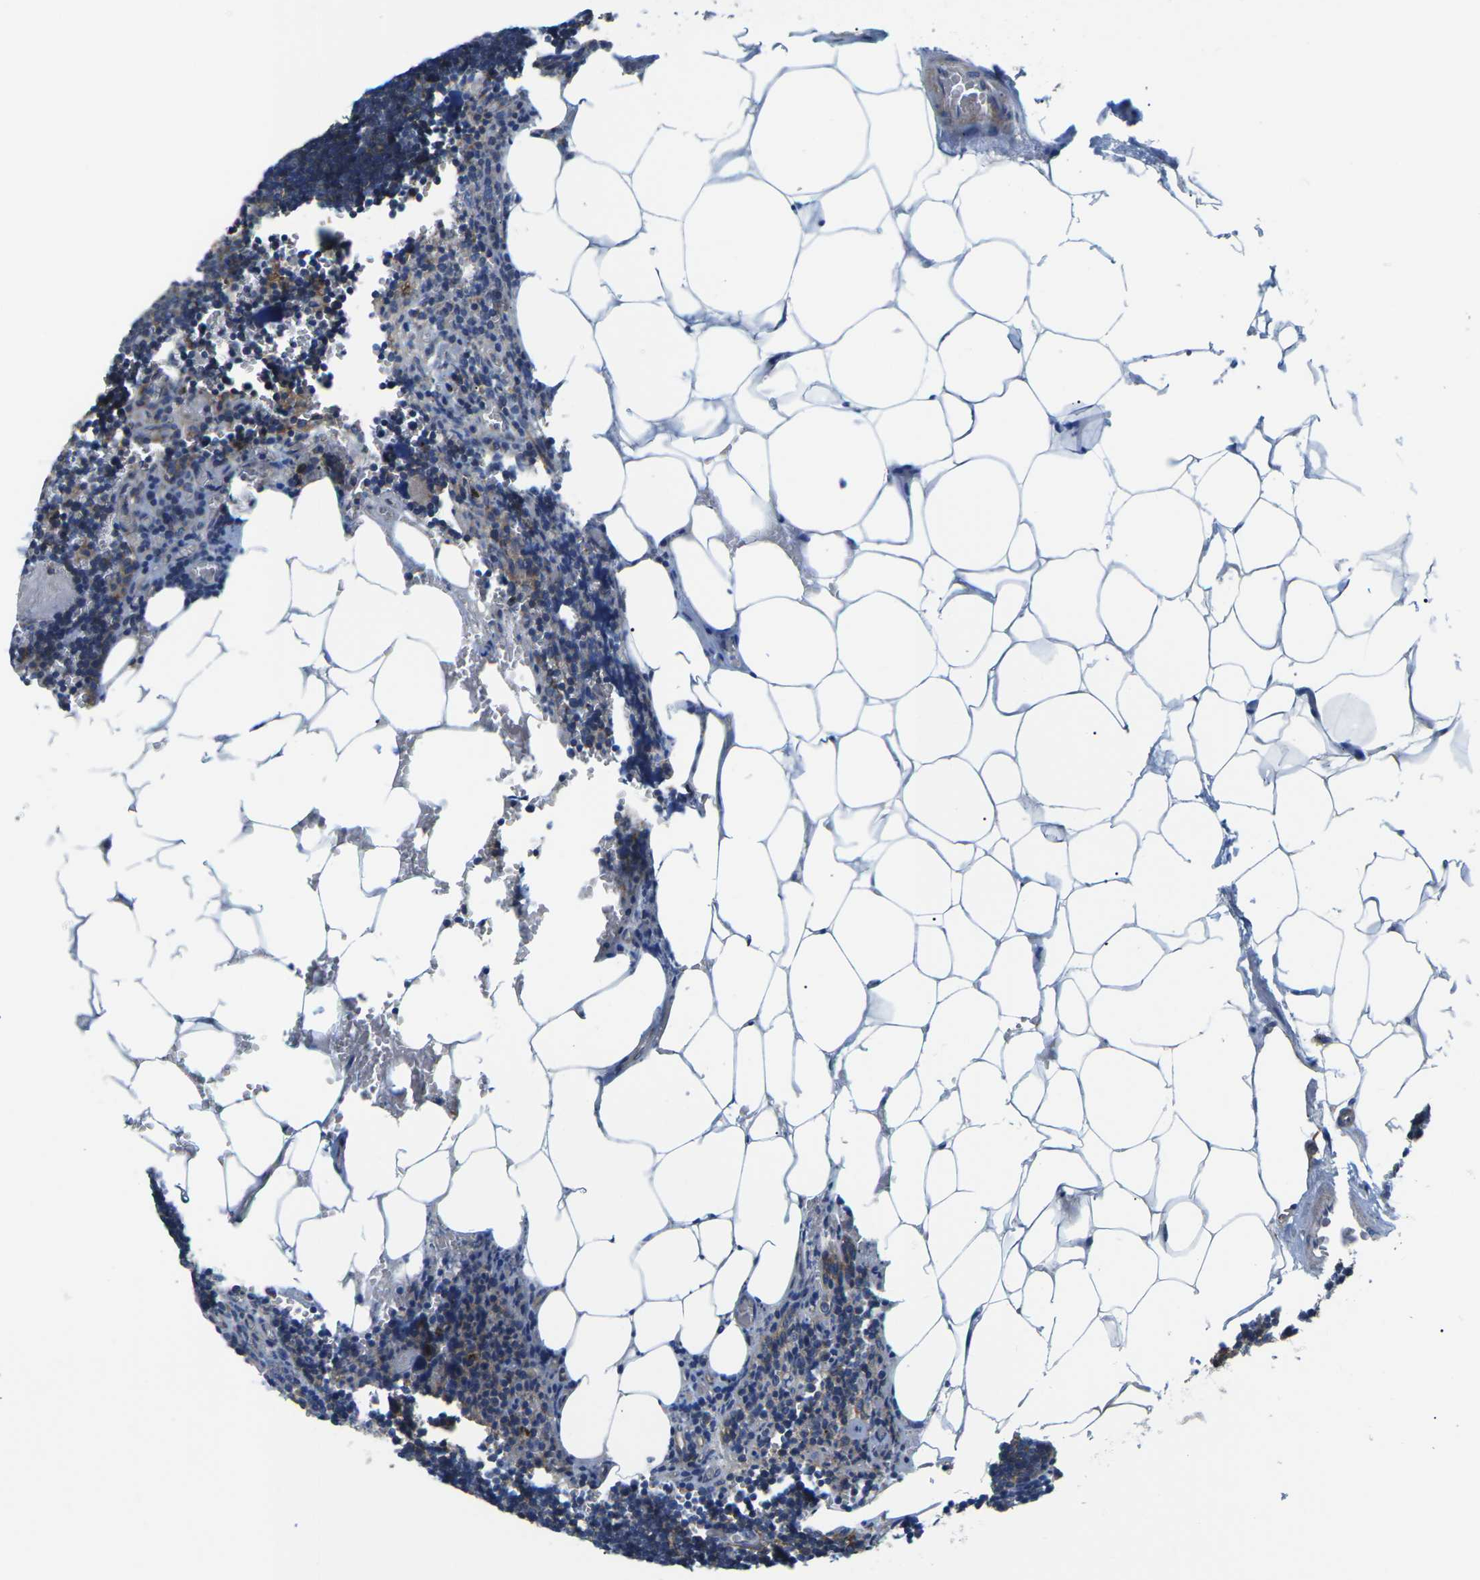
{"staining": {"intensity": "moderate", "quantity": "<25%", "location": "cytoplasmic/membranous"}, "tissue": "lymph node", "cell_type": "Germinal center cells", "image_type": "normal", "snomed": [{"axis": "morphology", "description": "Normal tissue, NOS"}, {"axis": "topography", "description": "Lymph node"}], "caption": "Germinal center cells demonstrate moderate cytoplasmic/membranous positivity in approximately <25% of cells in normal lymph node. (IHC, brightfield microscopy, high magnification).", "gene": "DLG1", "patient": {"sex": "male", "age": 33}}